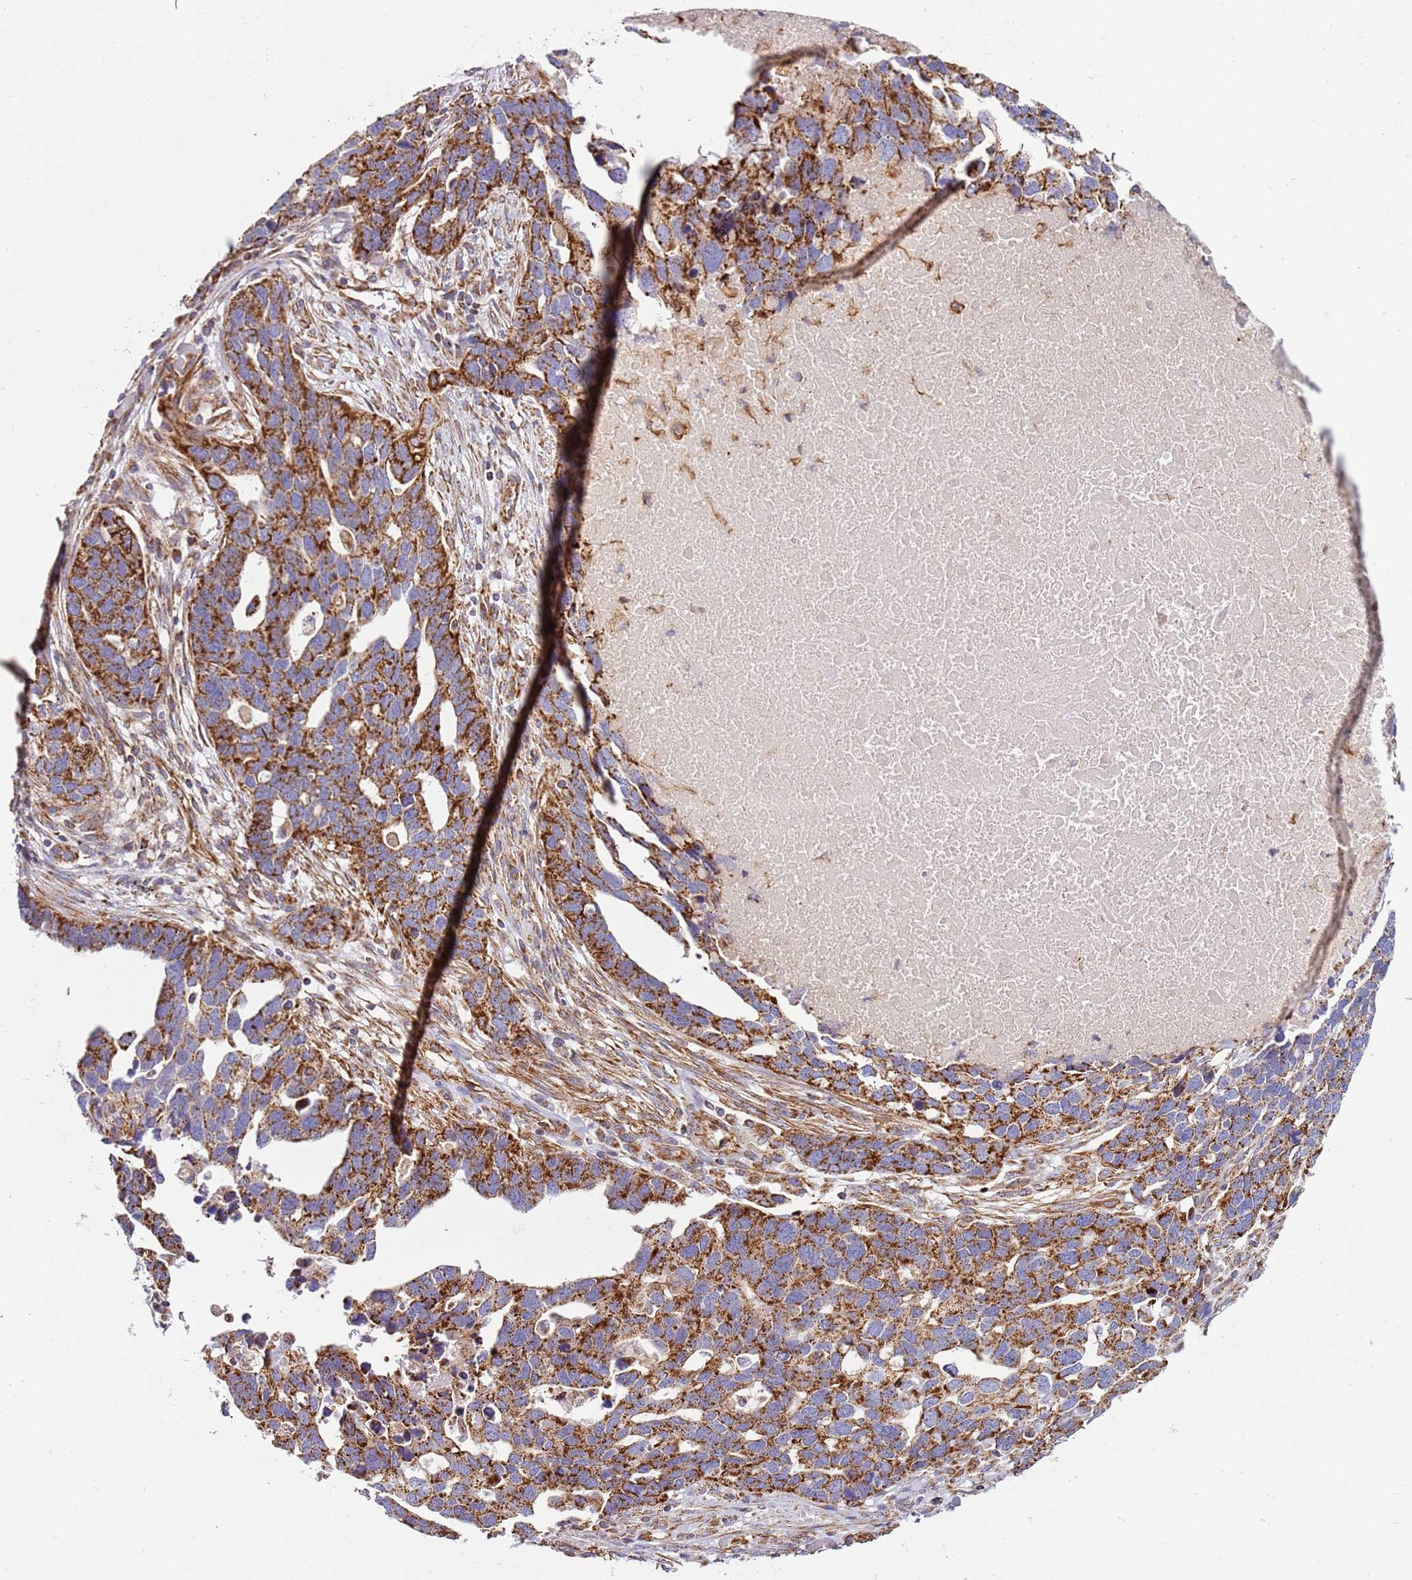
{"staining": {"intensity": "strong", "quantity": ">75%", "location": "cytoplasmic/membranous"}, "tissue": "ovarian cancer", "cell_type": "Tumor cells", "image_type": "cancer", "snomed": [{"axis": "morphology", "description": "Cystadenocarcinoma, serous, NOS"}, {"axis": "topography", "description": "Ovary"}], "caption": "IHC staining of ovarian cancer (serous cystadenocarcinoma), which demonstrates high levels of strong cytoplasmic/membranous staining in approximately >75% of tumor cells indicating strong cytoplasmic/membranous protein staining. The staining was performed using DAB (3,3'-diaminobenzidine) (brown) for protein detection and nuclei were counterstained in hematoxylin (blue).", "gene": "MRPL20", "patient": {"sex": "female", "age": 54}}